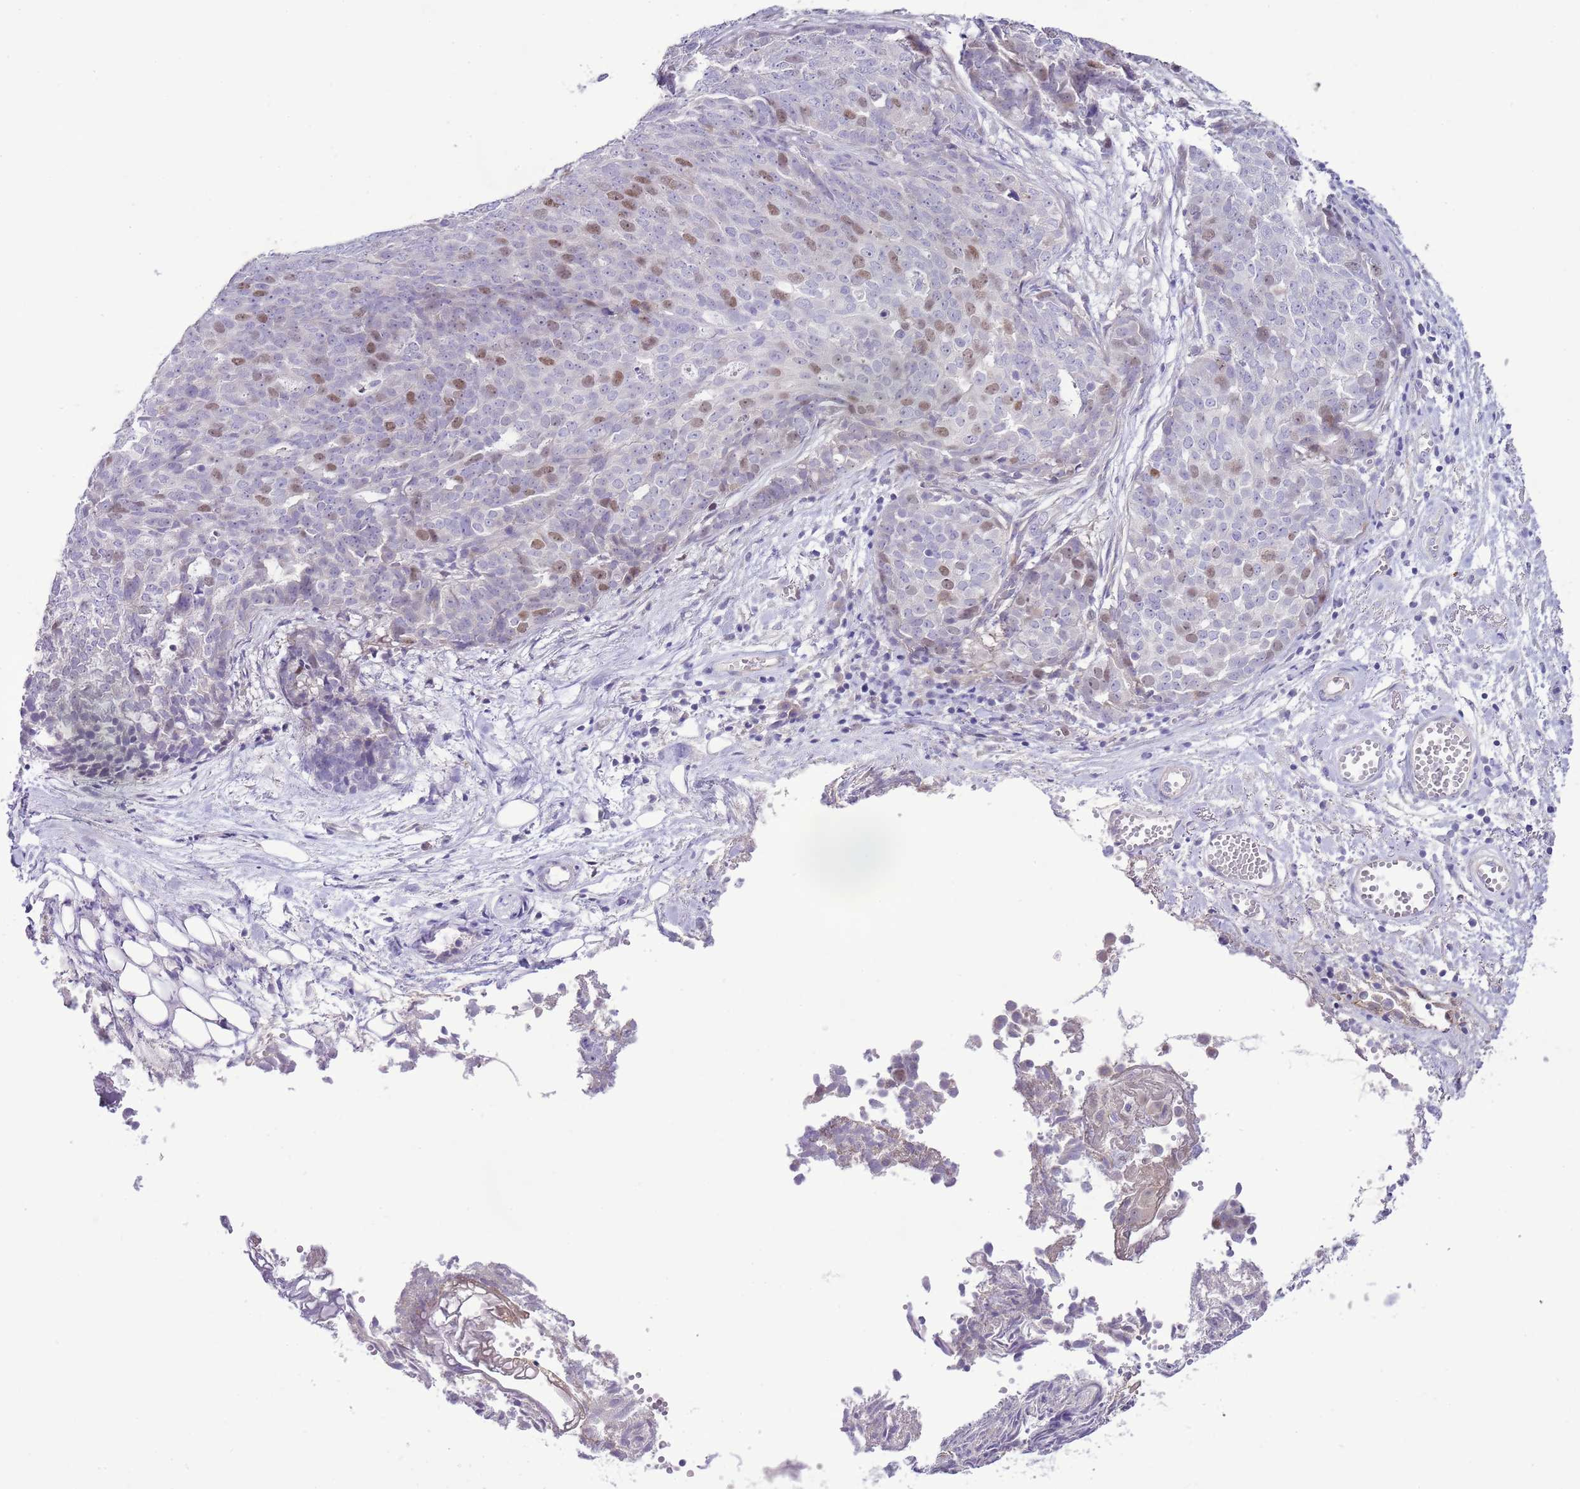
{"staining": {"intensity": "moderate", "quantity": "<25%", "location": "nuclear"}, "tissue": "ovarian cancer", "cell_type": "Tumor cells", "image_type": "cancer", "snomed": [{"axis": "morphology", "description": "Cystadenocarcinoma, serous, NOS"}, {"axis": "topography", "description": "Soft tissue"}, {"axis": "topography", "description": "Ovary"}], "caption": "Tumor cells demonstrate low levels of moderate nuclear expression in about <25% of cells in human ovarian cancer.", "gene": "FBRSL1", "patient": {"sex": "female", "age": 57}}